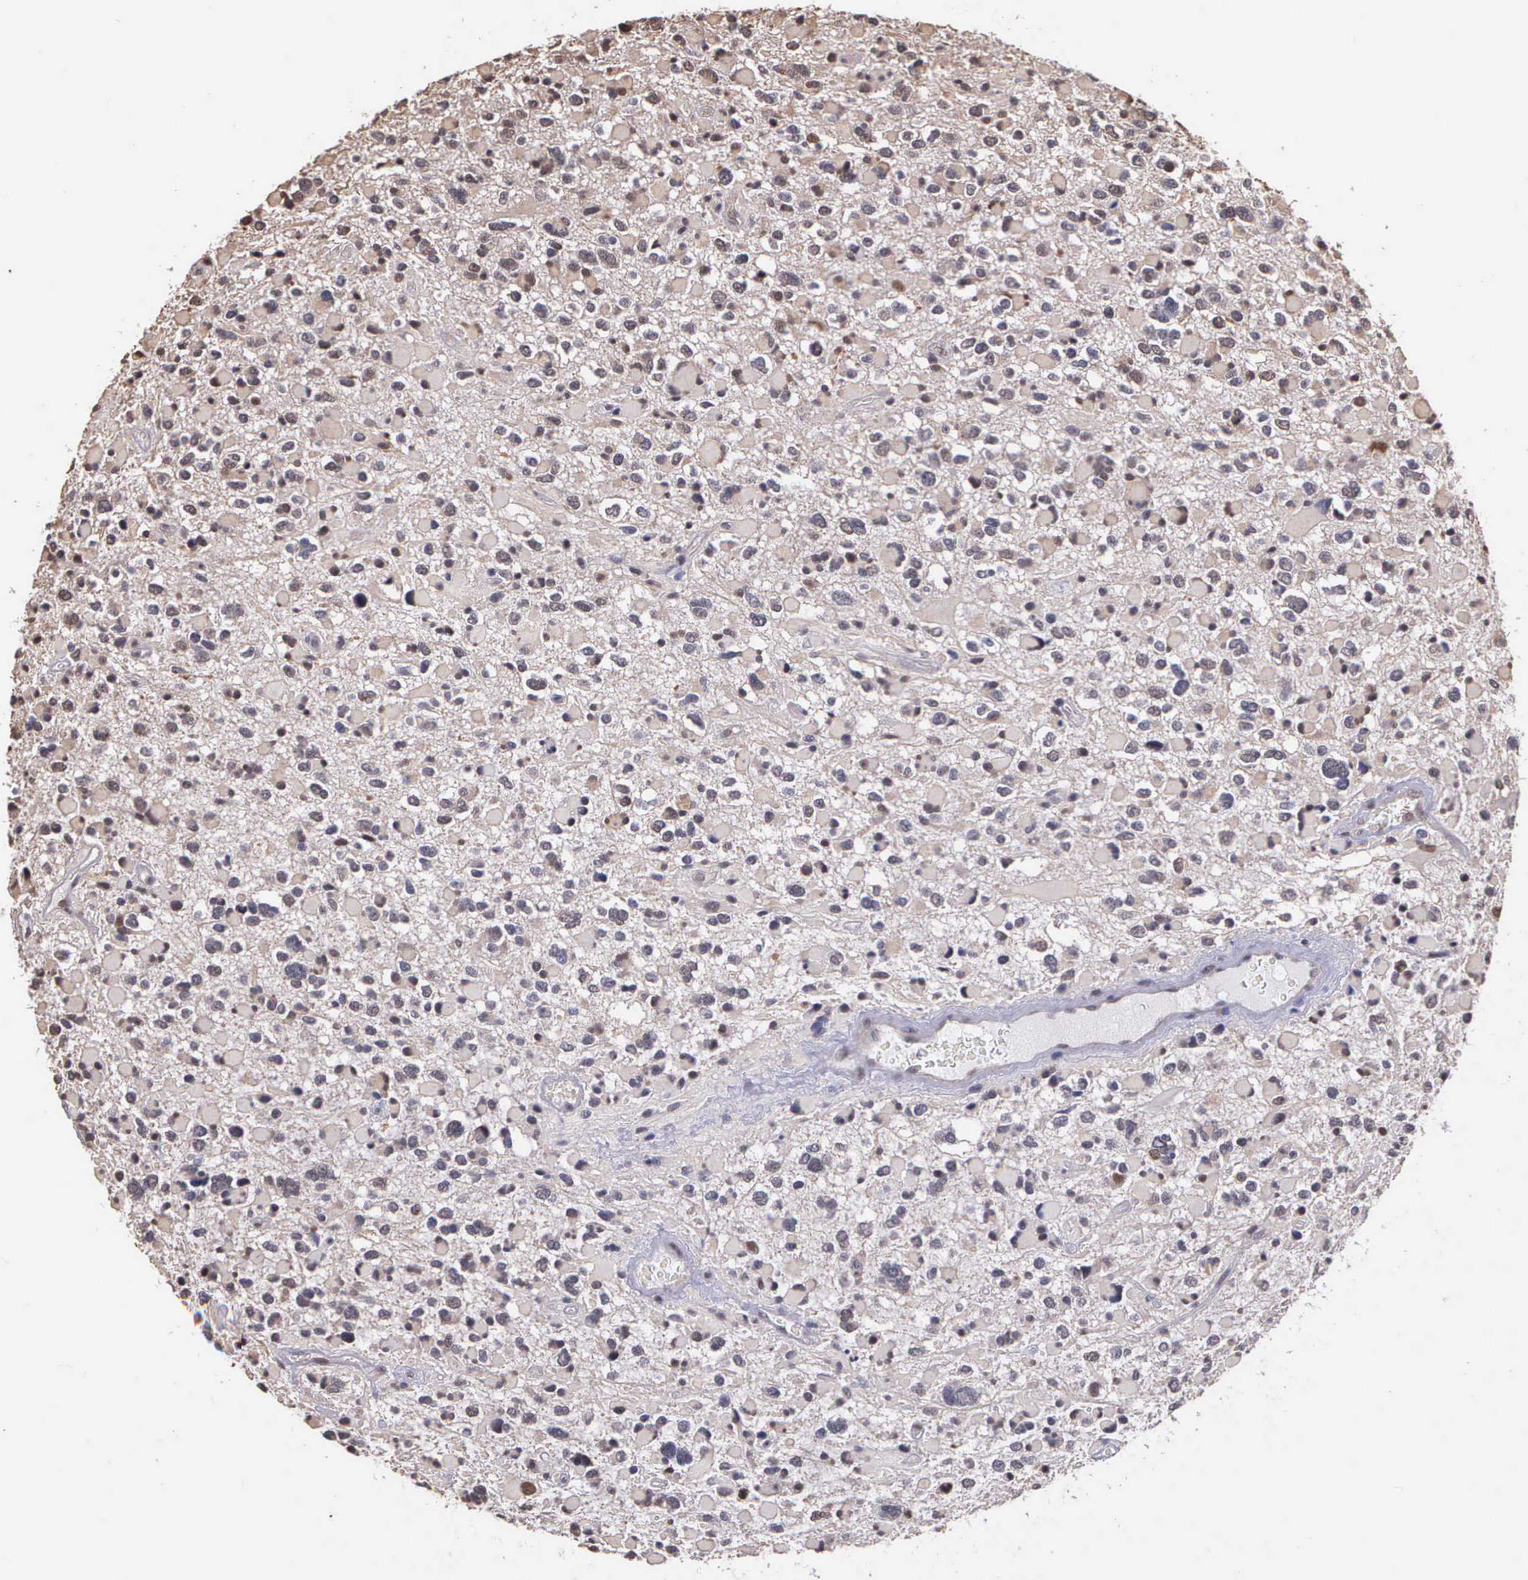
{"staining": {"intensity": "weak", "quantity": "<25%", "location": "cytoplasmic/membranous,nuclear"}, "tissue": "glioma", "cell_type": "Tumor cells", "image_type": "cancer", "snomed": [{"axis": "morphology", "description": "Glioma, malignant, High grade"}, {"axis": "topography", "description": "Brain"}], "caption": "Immunohistochemical staining of human glioma reveals no significant expression in tumor cells.", "gene": "PSMC1", "patient": {"sex": "female", "age": 37}}